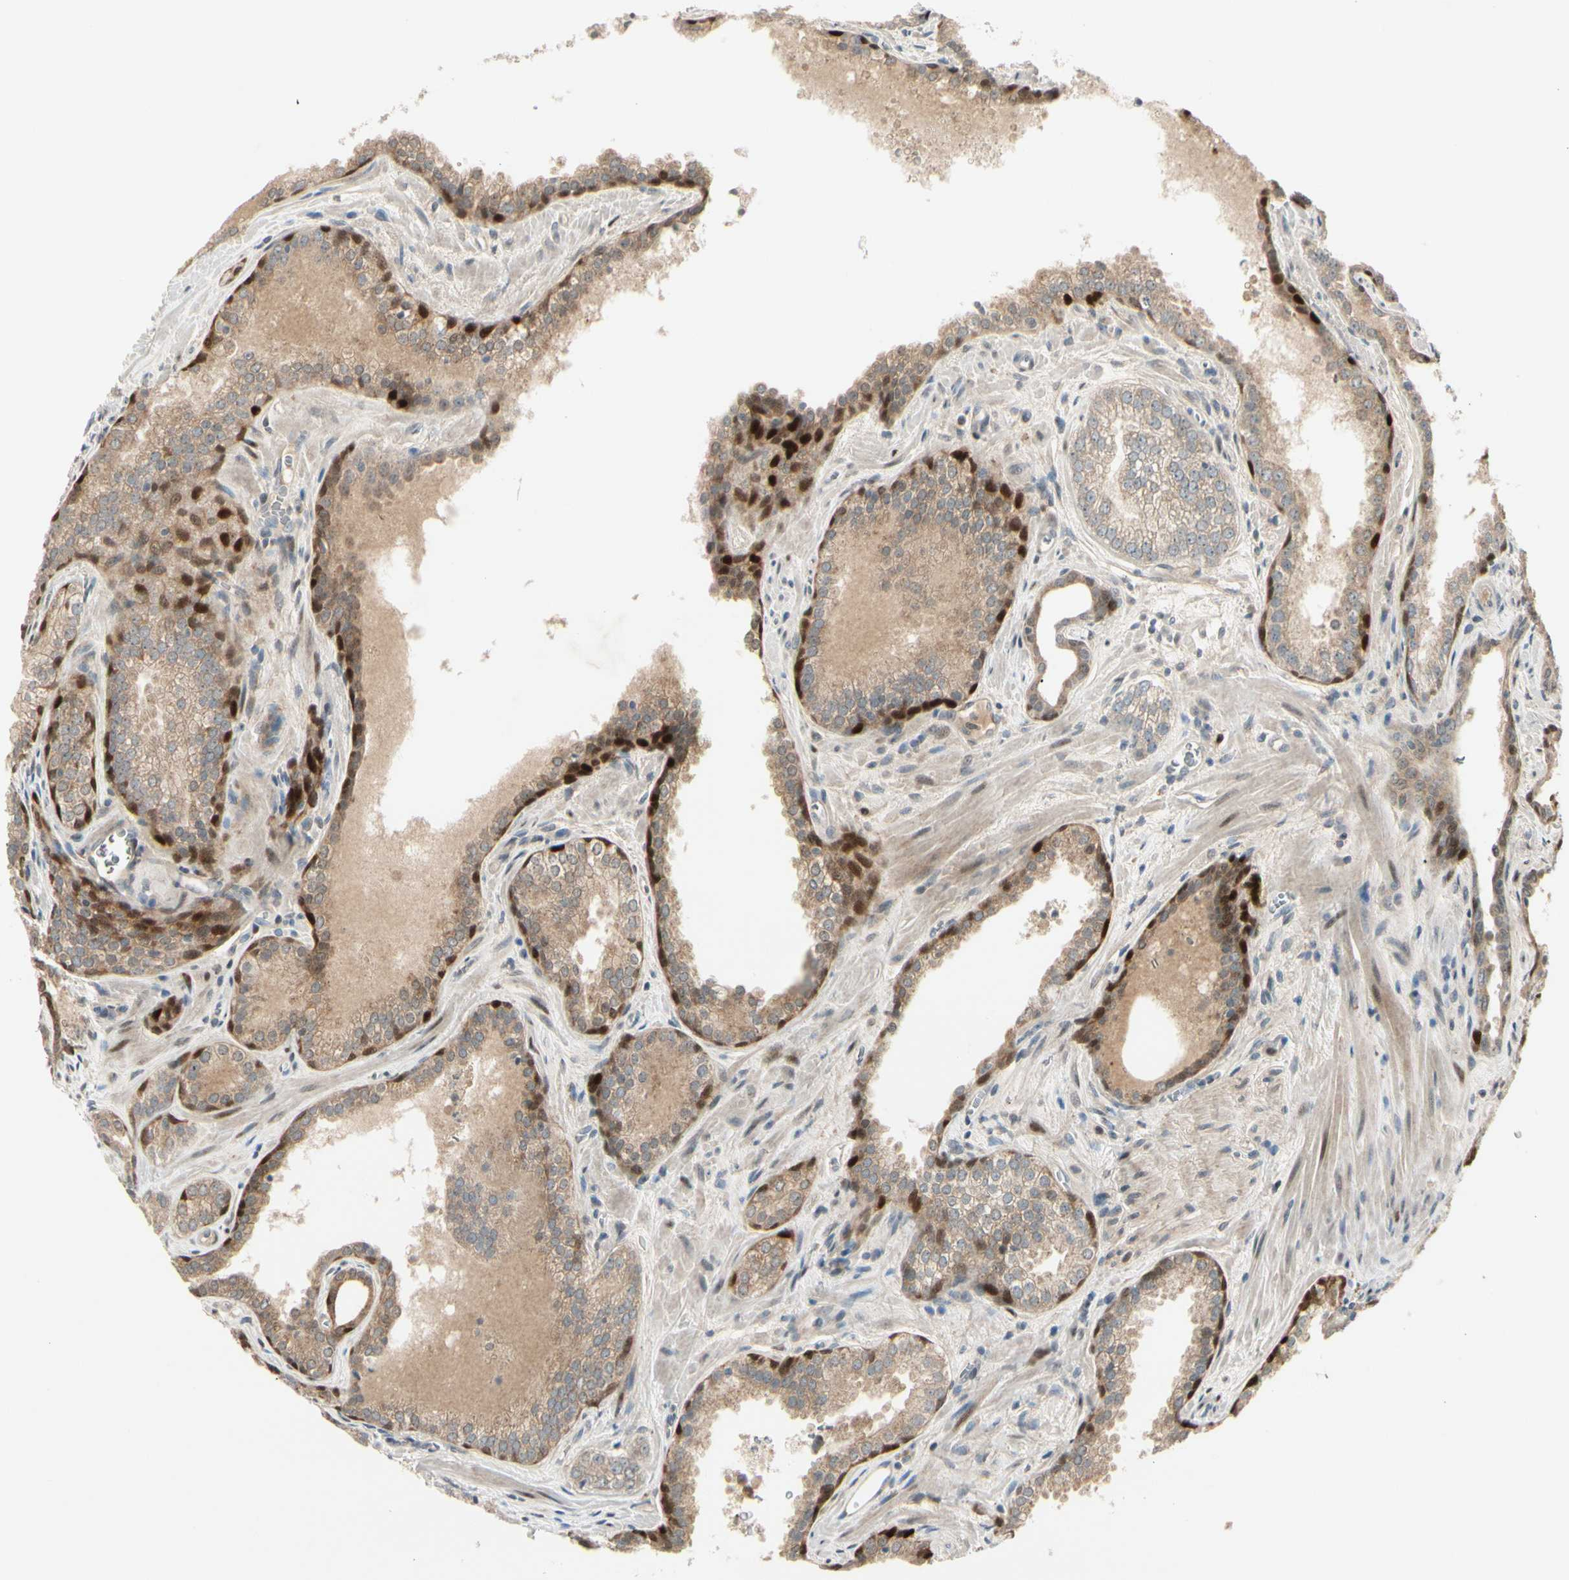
{"staining": {"intensity": "moderate", "quantity": "25%-75%", "location": "cytoplasmic/membranous"}, "tissue": "prostate cancer", "cell_type": "Tumor cells", "image_type": "cancer", "snomed": [{"axis": "morphology", "description": "Adenocarcinoma, Low grade"}, {"axis": "topography", "description": "Prostate"}], "caption": "Brown immunohistochemical staining in human prostate low-grade adenocarcinoma reveals moderate cytoplasmic/membranous positivity in approximately 25%-75% of tumor cells.", "gene": "FHDC1", "patient": {"sex": "male", "age": 60}}